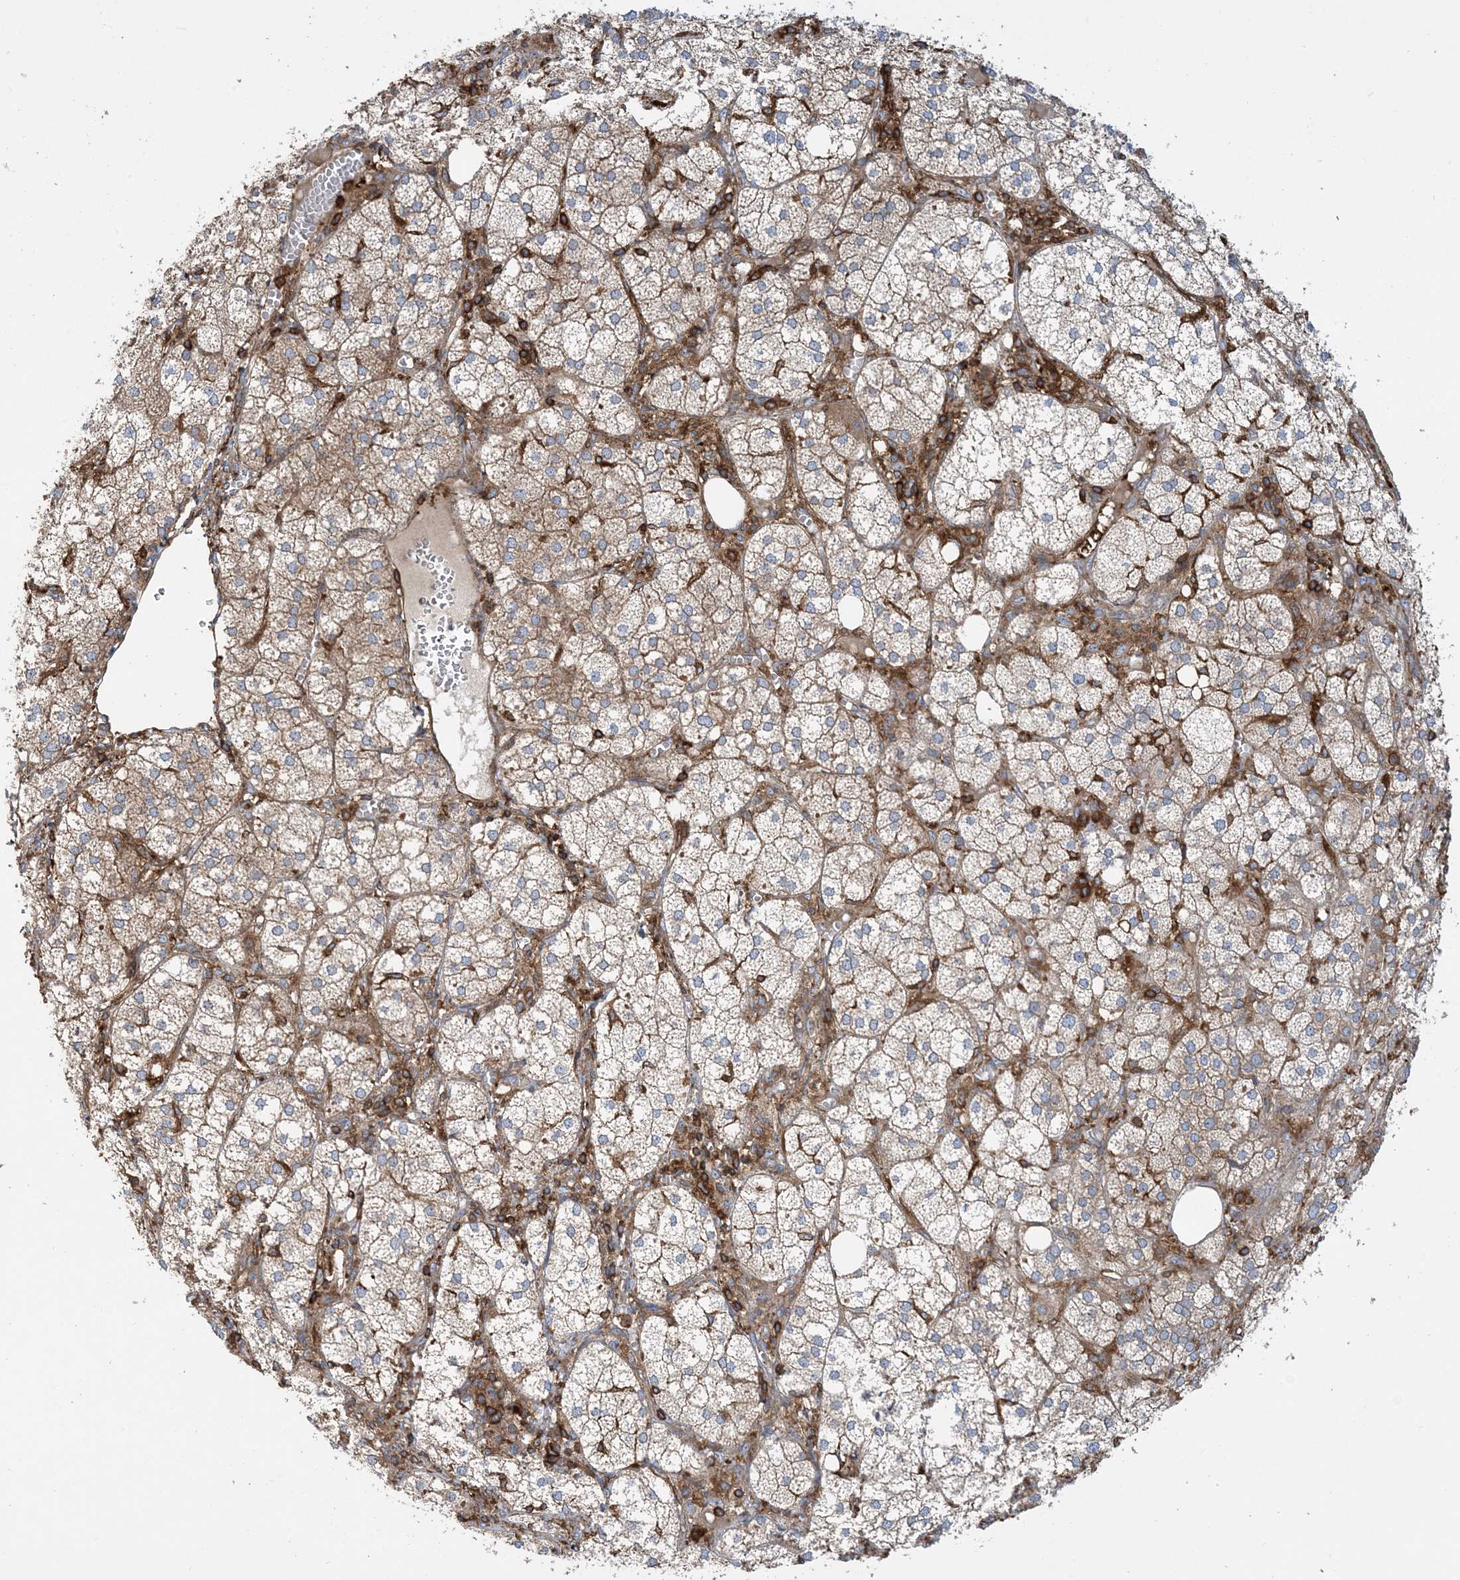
{"staining": {"intensity": "moderate", "quantity": ">75%", "location": "cytoplasmic/membranous"}, "tissue": "adrenal gland", "cell_type": "Glandular cells", "image_type": "normal", "snomed": [{"axis": "morphology", "description": "Normal tissue, NOS"}, {"axis": "topography", "description": "Adrenal gland"}], "caption": "Protein expression analysis of unremarkable human adrenal gland reveals moderate cytoplasmic/membranous expression in about >75% of glandular cells. Immunohistochemistry (ihc) stains the protein of interest in brown and the nuclei are stained blue.", "gene": "SFMBT2", "patient": {"sex": "female", "age": 61}}